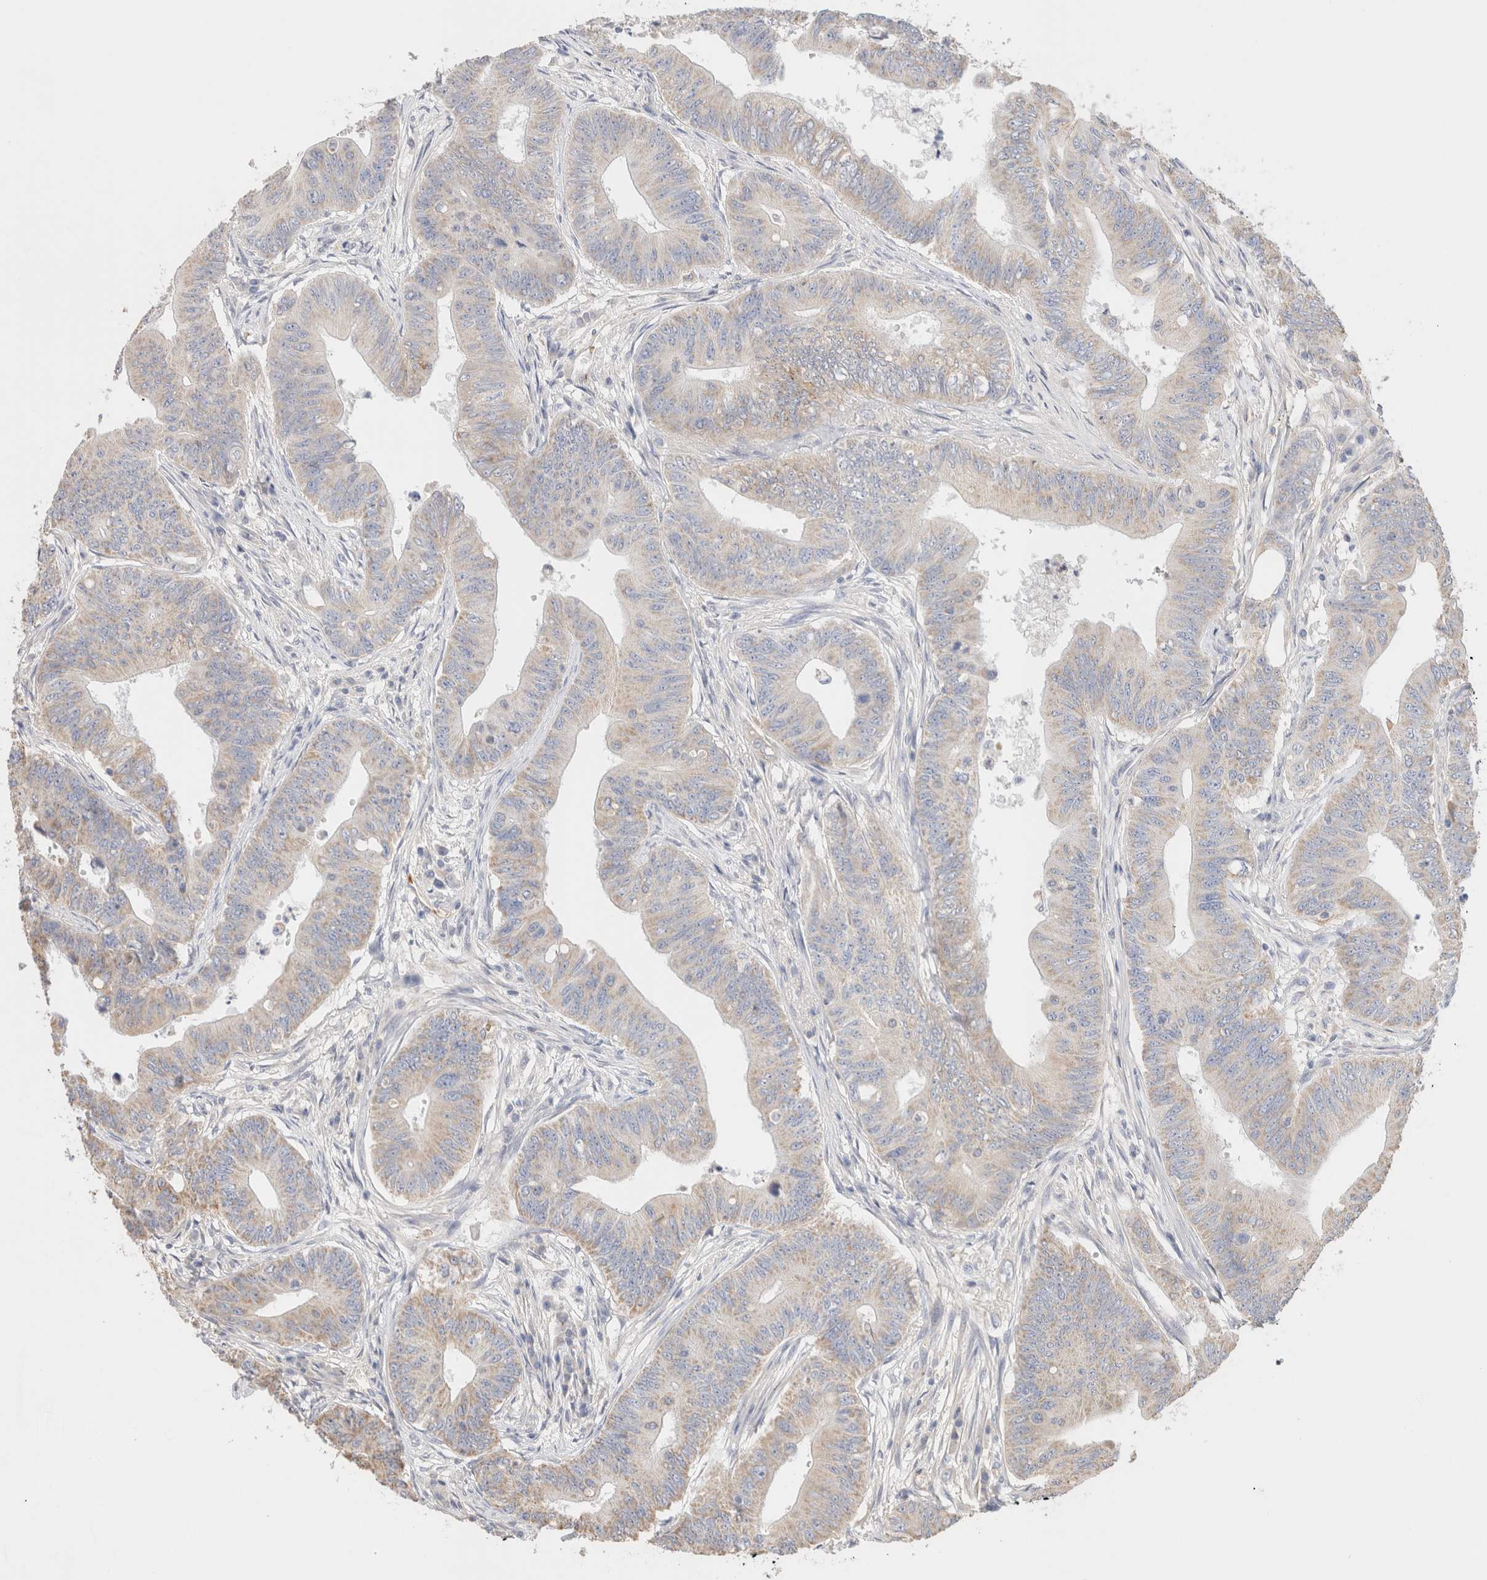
{"staining": {"intensity": "weak", "quantity": "<25%", "location": "cytoplasmic/membranous"}, "tissue": "colorectal cancer", "cell_type": "Tumor cells", "image_type": "cancer", "snomed": [{"axis": "morphology", "description": "Adenoma, NOS"}, {"axis": "morphology", "description": "Adenocarcinoma, NOS"}, {"axis": "topography", "description": "Colon"}], "caption": "Human colorectal cancer (adenocarcinoma) stained for a protein using immunohistochemistry (IHC) demonstrates no positivity in tumor cells.", "gene": "PROS1", "patient": {"sex": "male", "age": 79}}